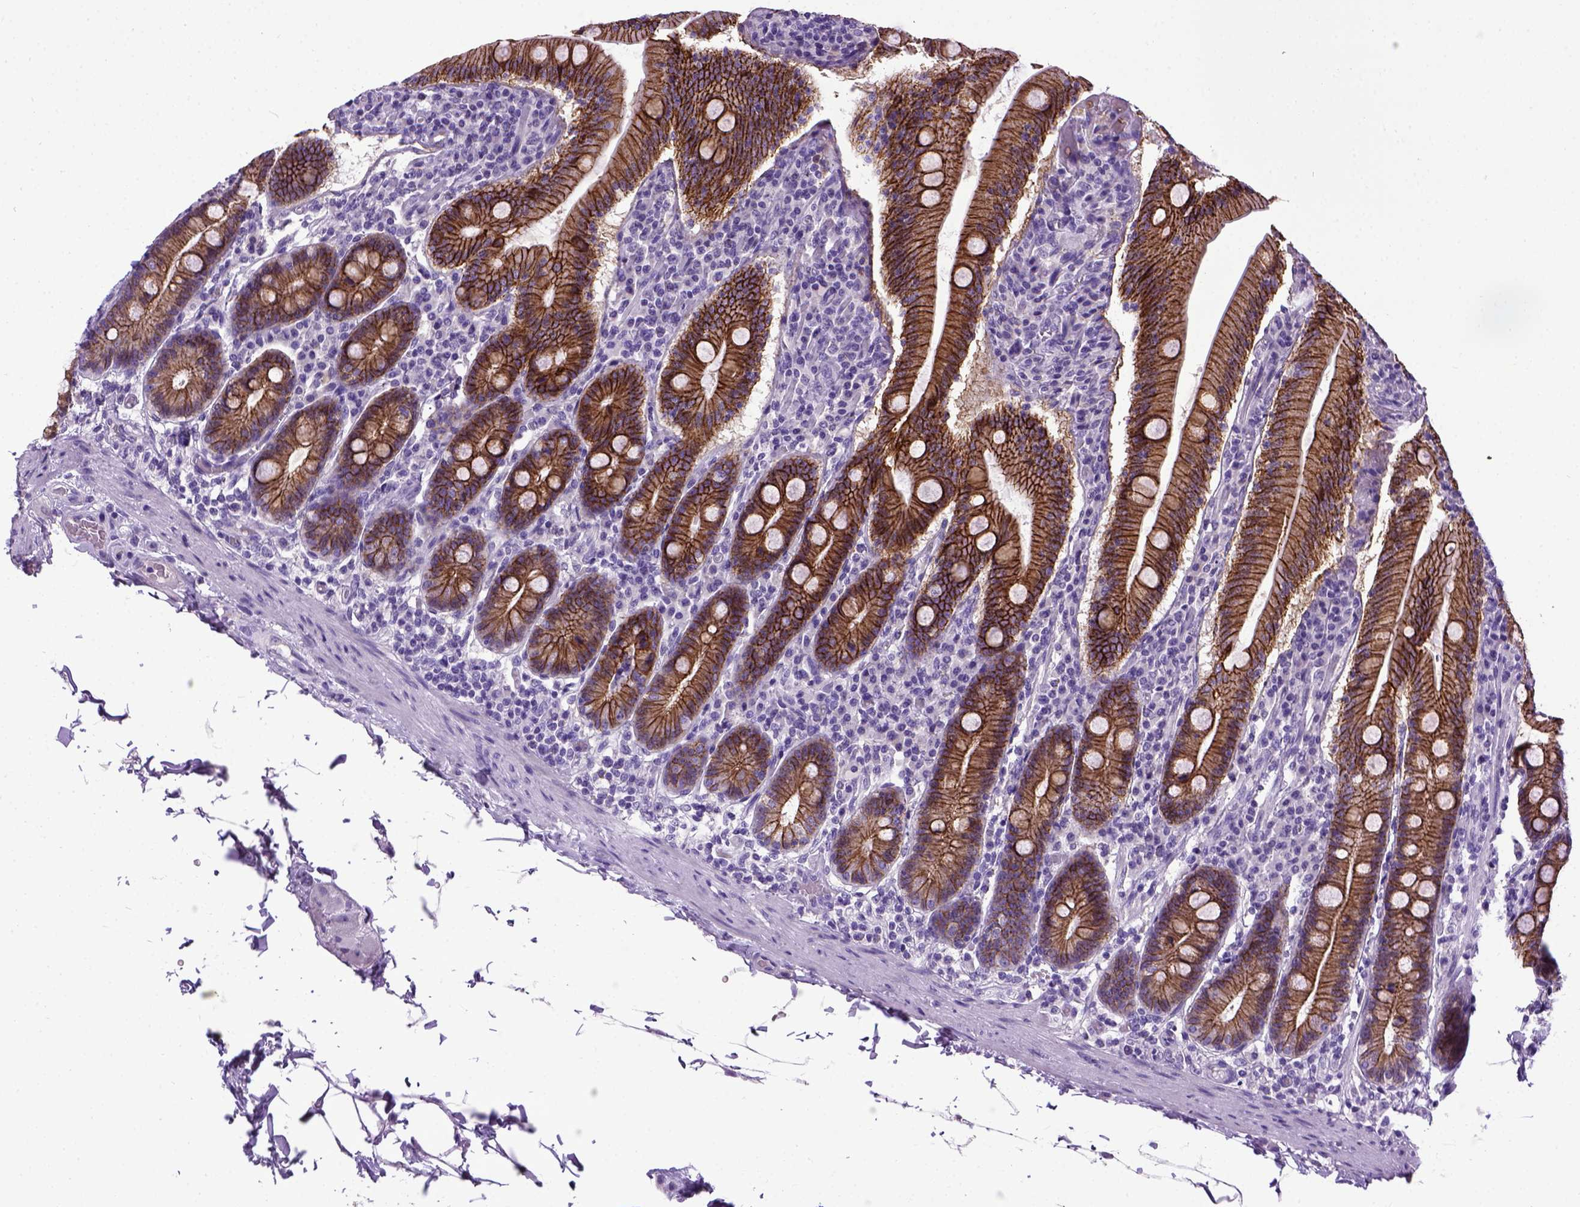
{"staining": {"intensity": "strong", "quantity": ">75%", "location": "cytoplasmic/membranous"}, "tissue": "small intestine", "cell_type": "Glandular cells", "image_type": "normal", "snomed": [{"axis": "morphology", "description": "Normal tissue, NOS"}, {"axis": "topography", "description": "Small intestine"}], "caption": "Strong cytoplasmic/membranous positivity is present in approximately >75% of glandular cells in unremarkable small intestine.", "gene": "CDH1", "patient": {"sex": "male", "age": 37}}